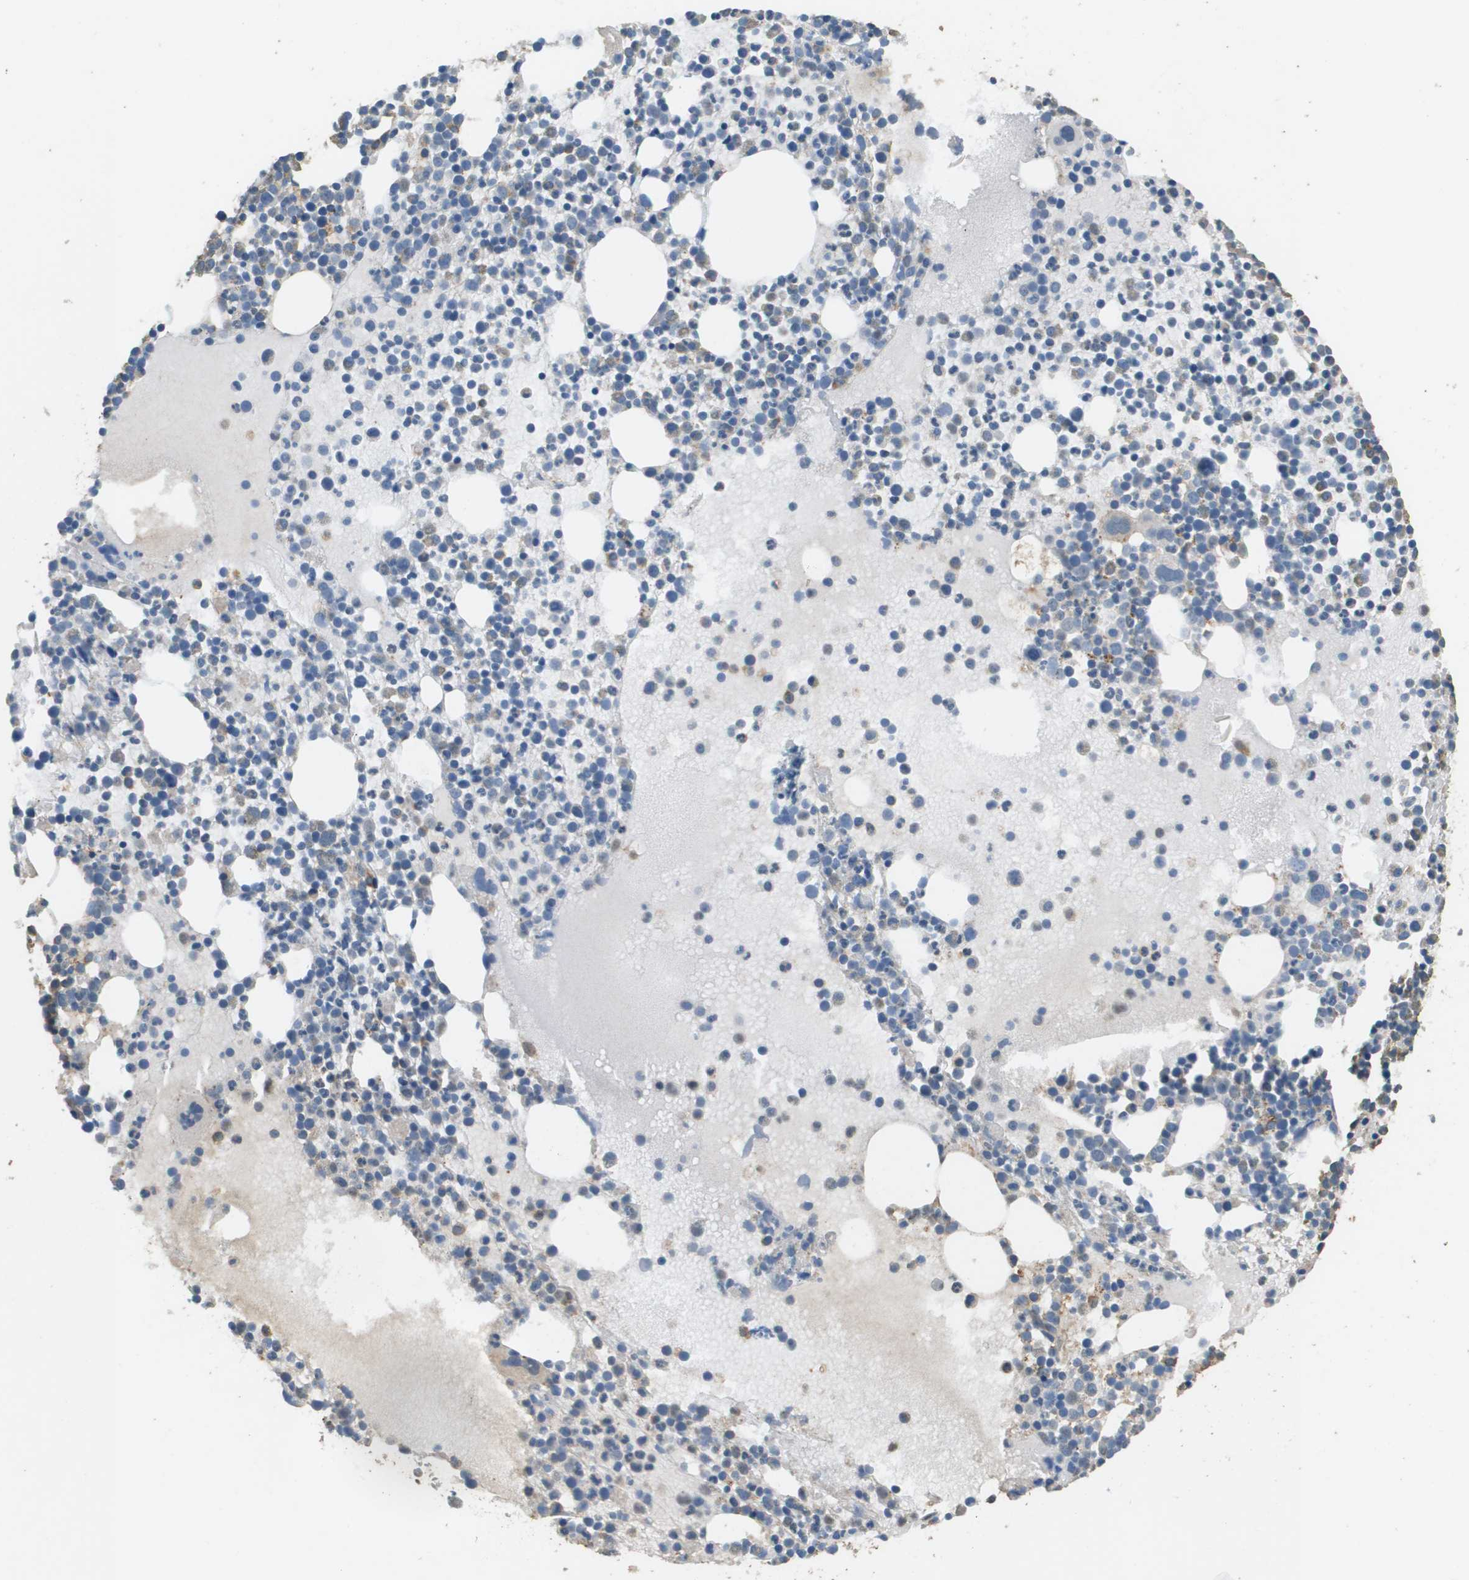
{"staining": {"intensity": "weak", "quantity": "<25%", "location": "cytoplasmic/membranous"}, "tissue": "bone marrow", "cell_type": "Hematopoietic cells", "image_type": "normal", "snomed": [{"axis": "morphology", "description": "Normal tissue, NOS"}, {"axis": "morphology", "description": "Inflammation, NOS"}, {"axis": "topography", "description": "Bone marrow"}], "caption": "This is an immunohistochemistry photomicrograph of benign human bone marrow. There is no expression in hematopoietic cells.", "gene": "MS4A7", "patient": {"sex": "male", "age": 58}}